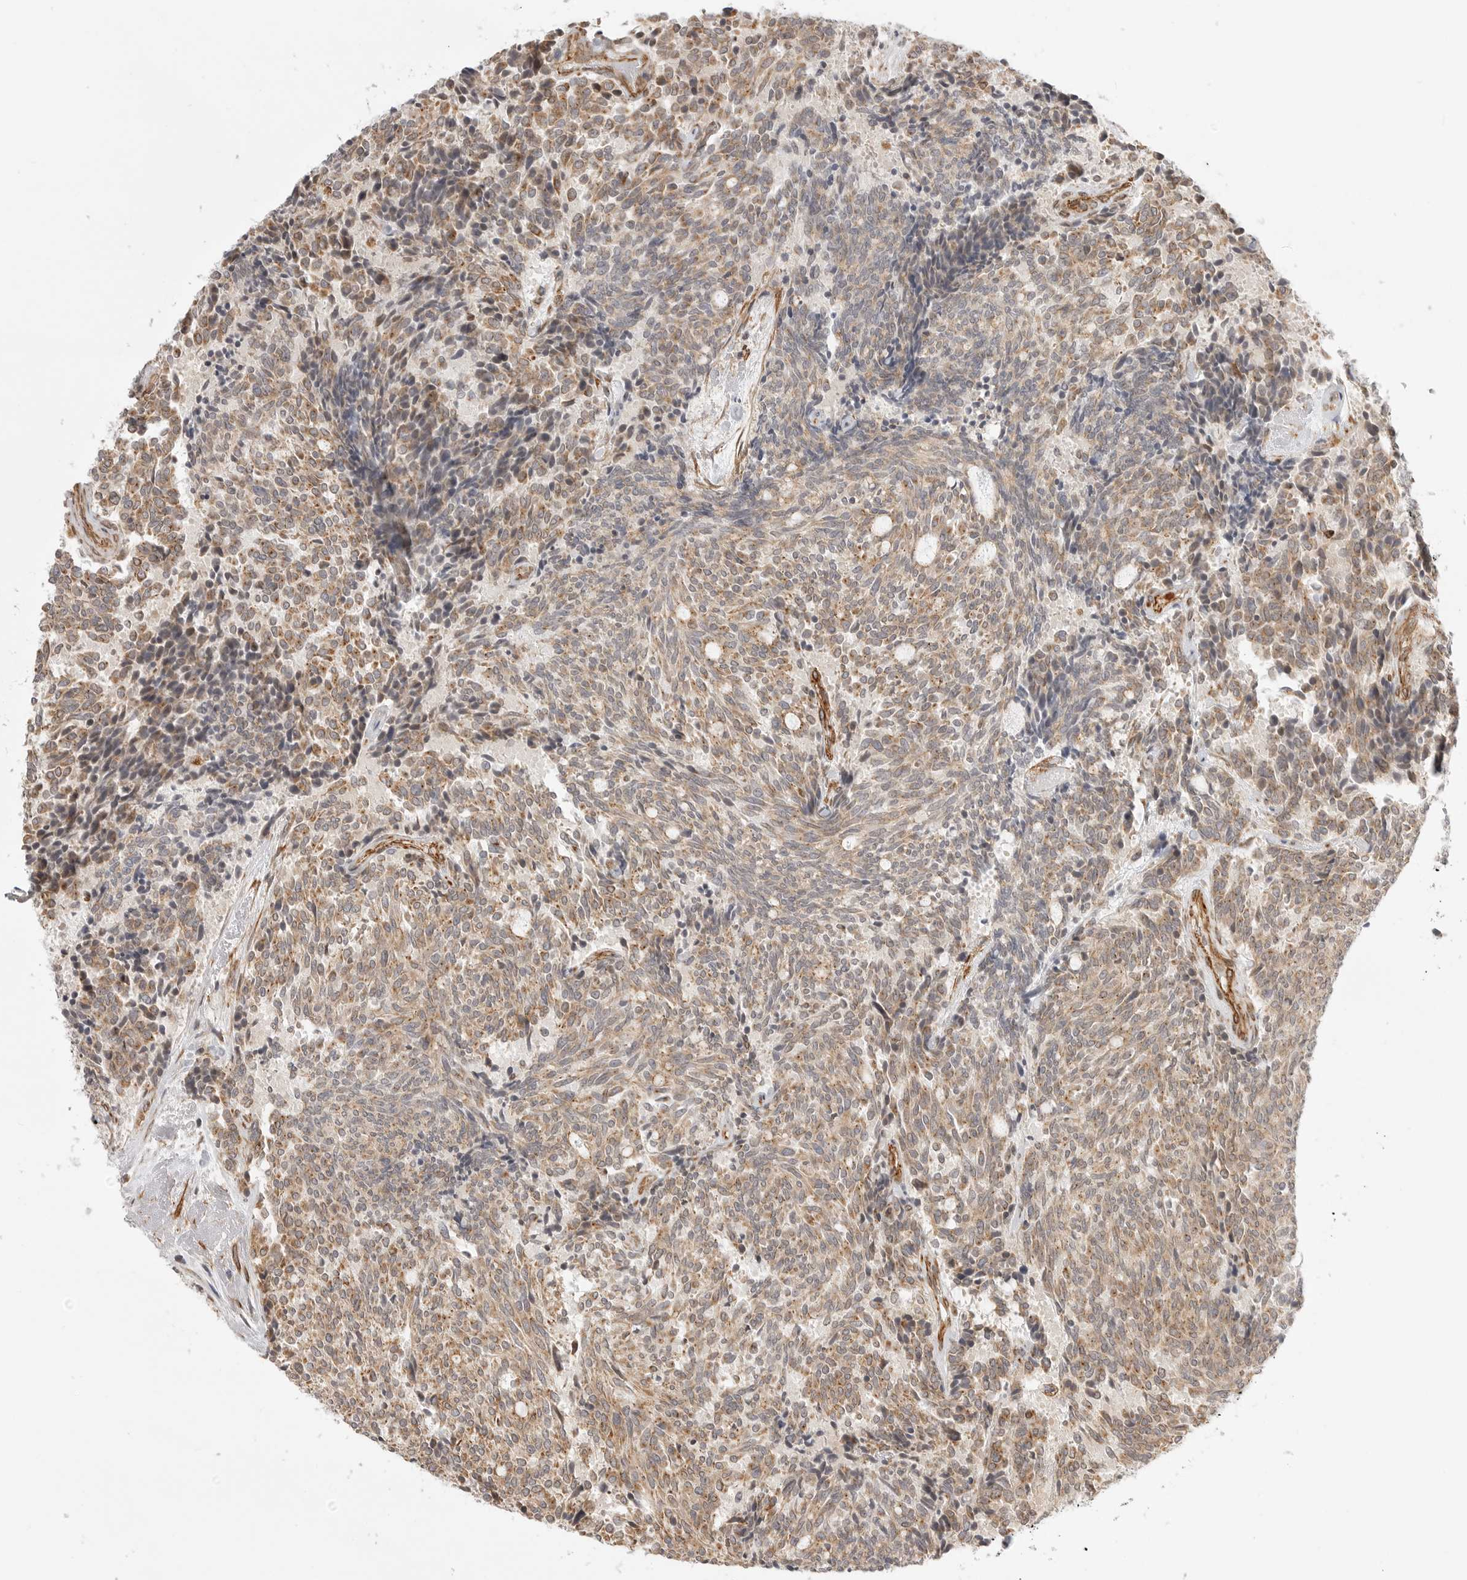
{"staining": {"intensity": "weak", "quantity": ">75%", "location": "cytoplasmic/membranous"}, "tissue": "carcinoid", "cell_type": "Tumor cells", "image_type": "cancer", "snomed": [{"axis": "morphology", "description": "Carcinoid, malignant, NOS"}, {"axis": "topography", "description": "Pancreas"}], "caption": "Carcinoid (malignant) was stained to show a protein in brown. There is low levels of weak cytoplasmic/membranous expression in about >75% of tumor cells.", "gene": "ATOH7", "patient": {"sex": "female", "age": 54}}